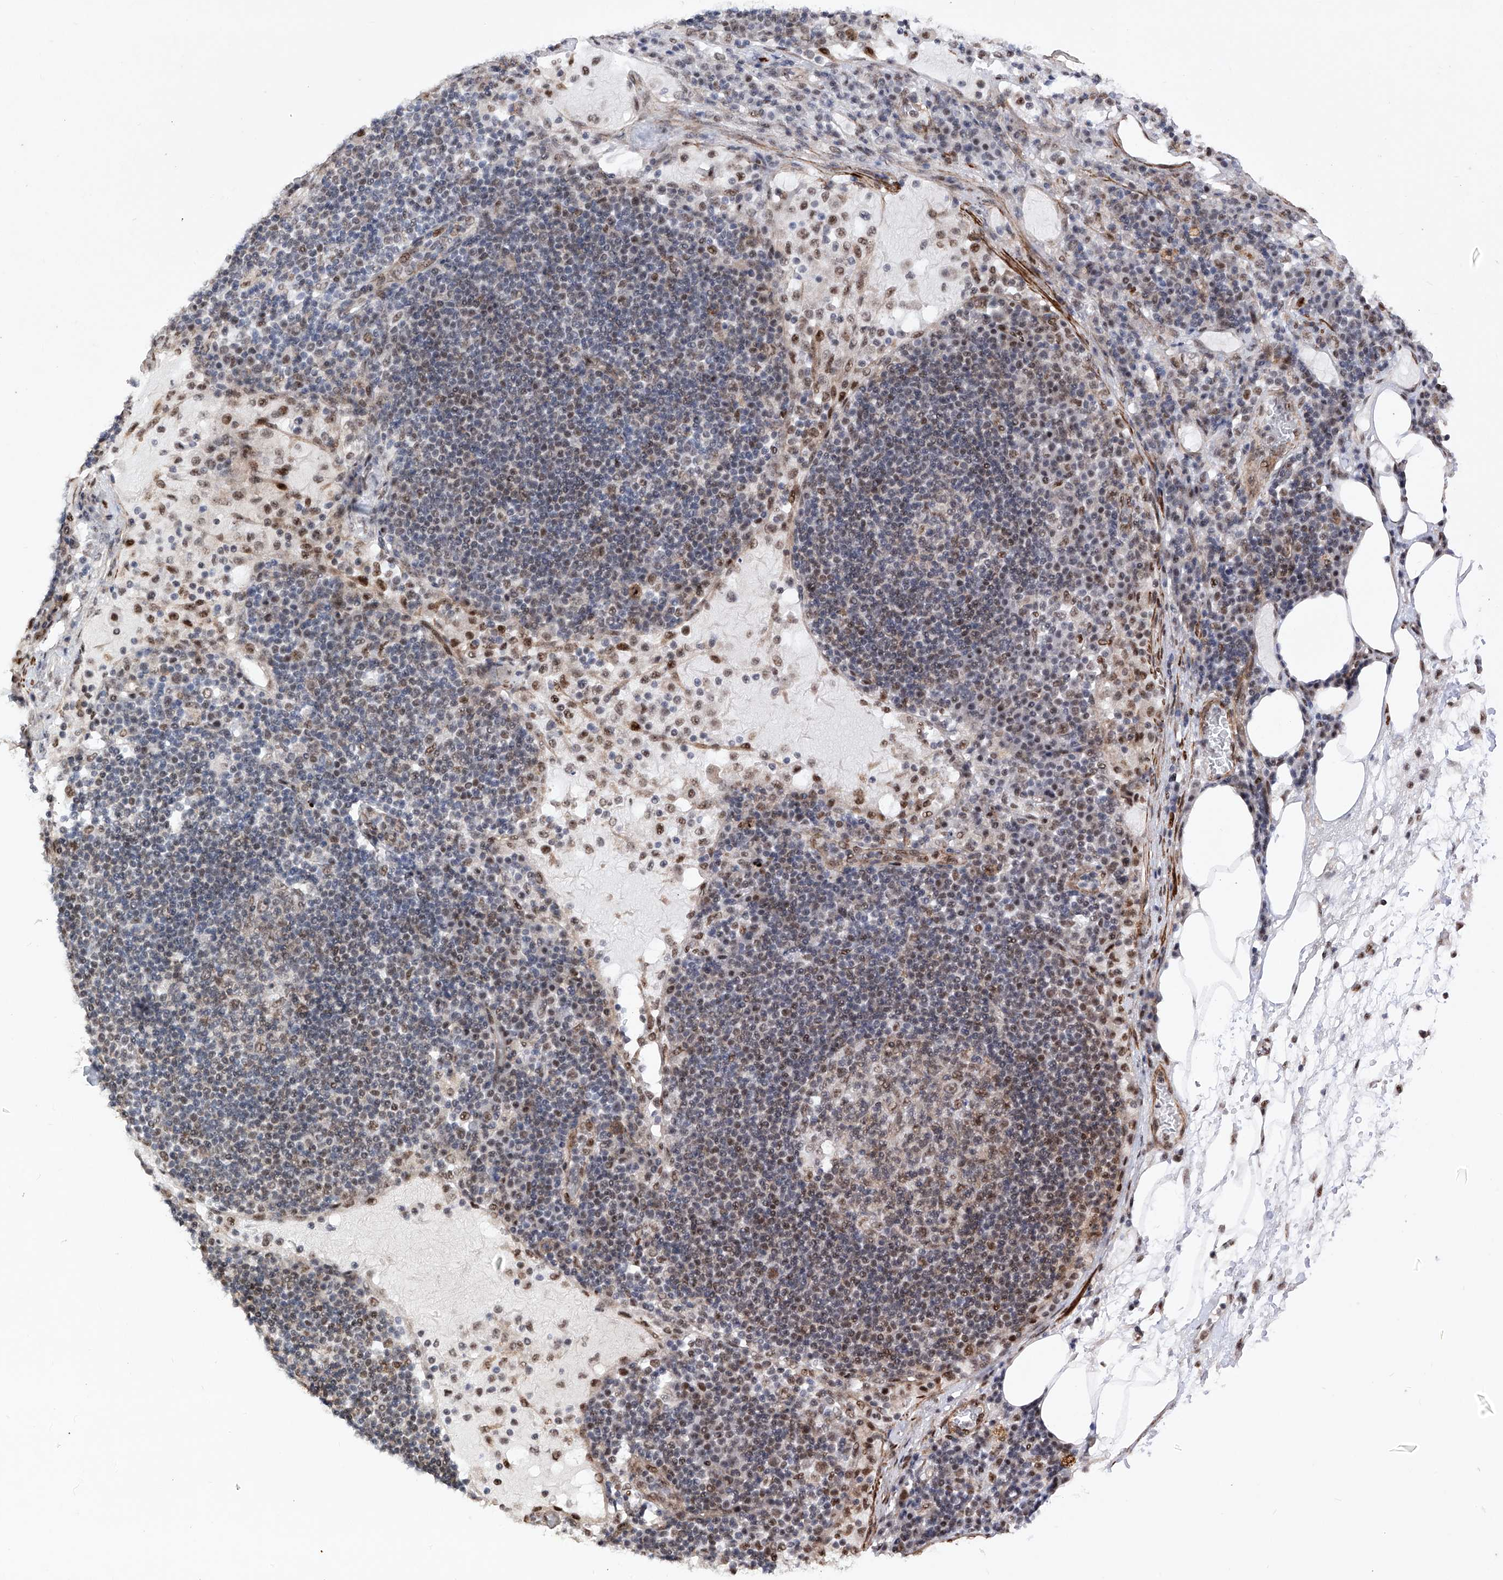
{"staining": {"intensity": "weak", "quantity": "25%-75%", "location": "nuclear"}, "tissue": "lymph node", "cell_type": "Germinal center cells", "image_type": "normal", "snomed": [{"axis": "morphology", "description": "Normal tissue, NOS"}, {"axis": "topography", "description": "Lymph node"}], "caption": "Immunohistochemical staining of benign human lymph node reveals weak nuclear protein expression in about 25%-75% of germinal center cells. Immunohistochemistry (ihc) stains the protein in brown and the nuclei are stained blue.", "gene": "NFATC4", "patient": {"sex": "female", "age": 53}}